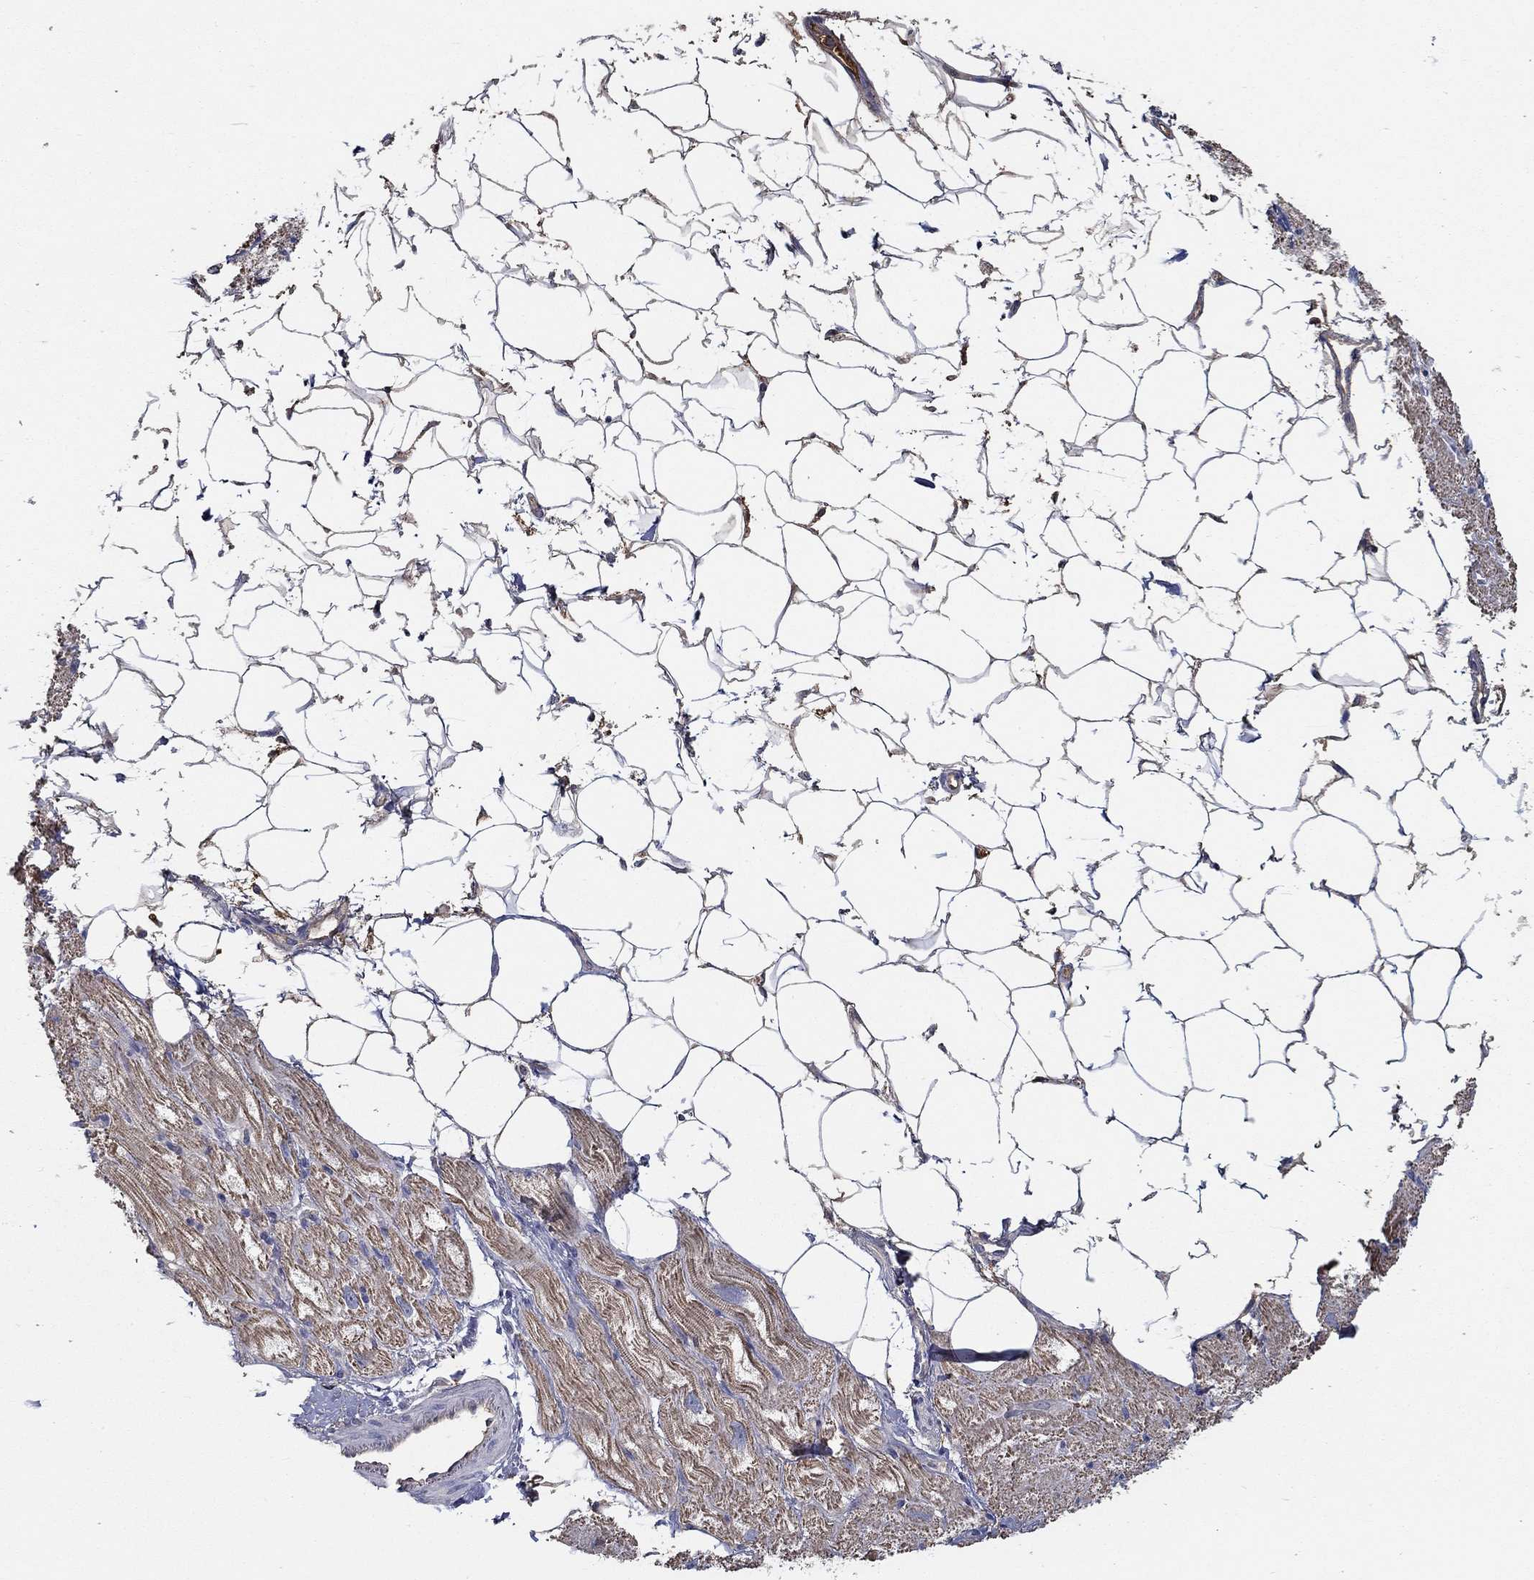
{"staining": {"intensity": "moderate", "quantity": "<25%", "location": "cytoplasmic/membranous"}, "tissue": "heart muscle", "cell_type": "Cardiomyocytes", "image_type": "normal", "snomed": [{"axis": "morphology", "description": "Normal tissue, NOS"}, {"axis": "topography", "description": "Heart"}], "caption": "Immunohistochemistry (IHC) micrograph of unremarkable heart muscle: heart muscle stained using immunohistochemistry displays low levels of moderate protein expression localized specifically in the cytoplasmic/membranous of cardiomyocytes, appearing as a cytoplasmic/membranous brown color.", "gene": "IL10", "patient": {"sex": "male", "age": 66}}